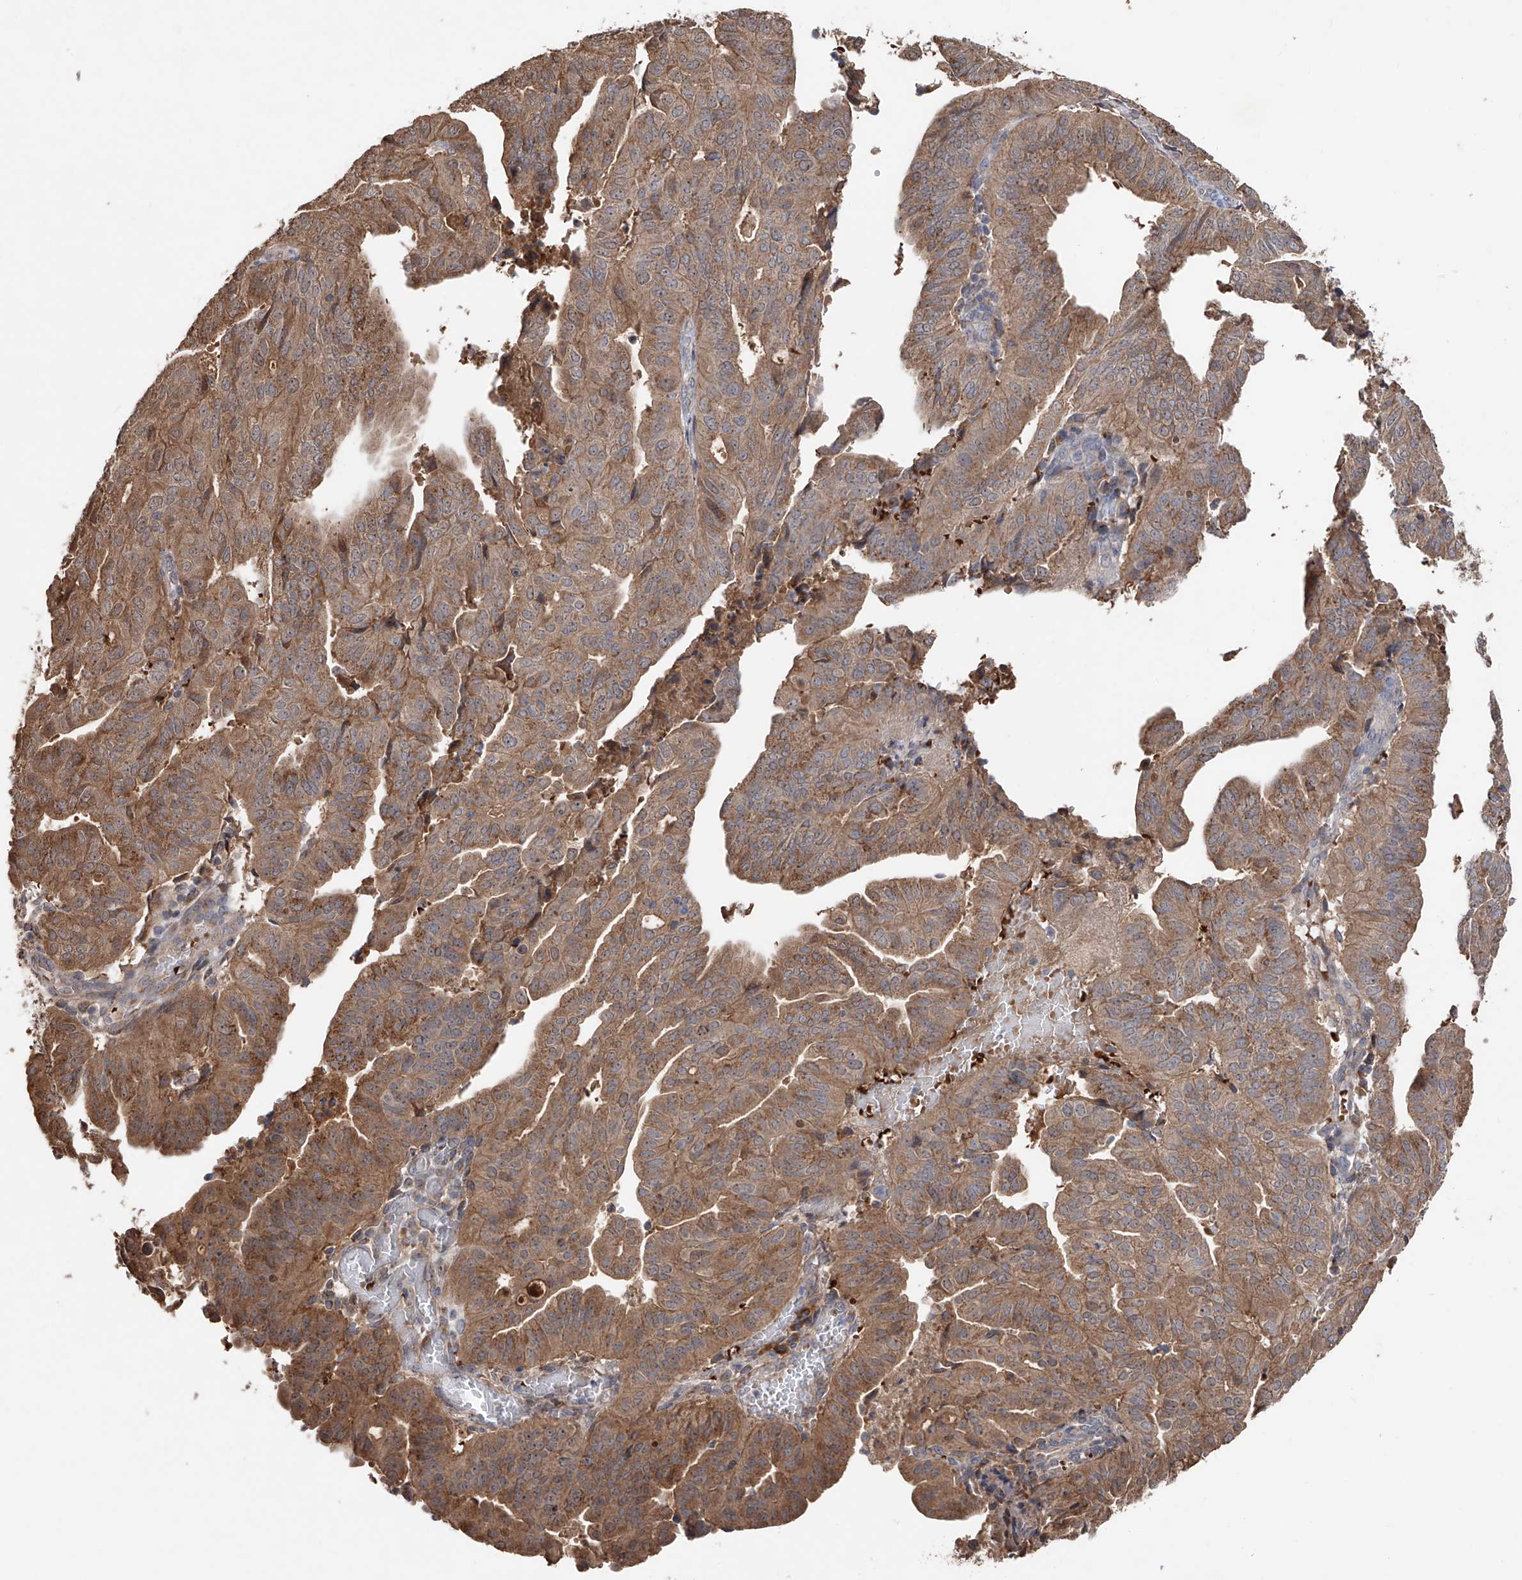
{"staining": {"intensity": "moderate", "quantity": ">75%", "location": "cytoplasmic/membranous"}, "tissue": "endometrial cancer", "cell_type": "Tumor cells", "image_type": "cancer", "snomed": [{"axis": "morphology", "description": "Adenocarcinoma, NOS"}, {"axis": "topography", "description": "Uterus"}], "caption": "Protein expression analysis of human endometrial cancer (adenocarcinoma) reveals moderate cytoplasmic/membranous staining in approximately >75% of tumor cells. Nuclei are stained in blue.", "gene": "EDN1", "patient": {"sex": "female", "age": 77}}